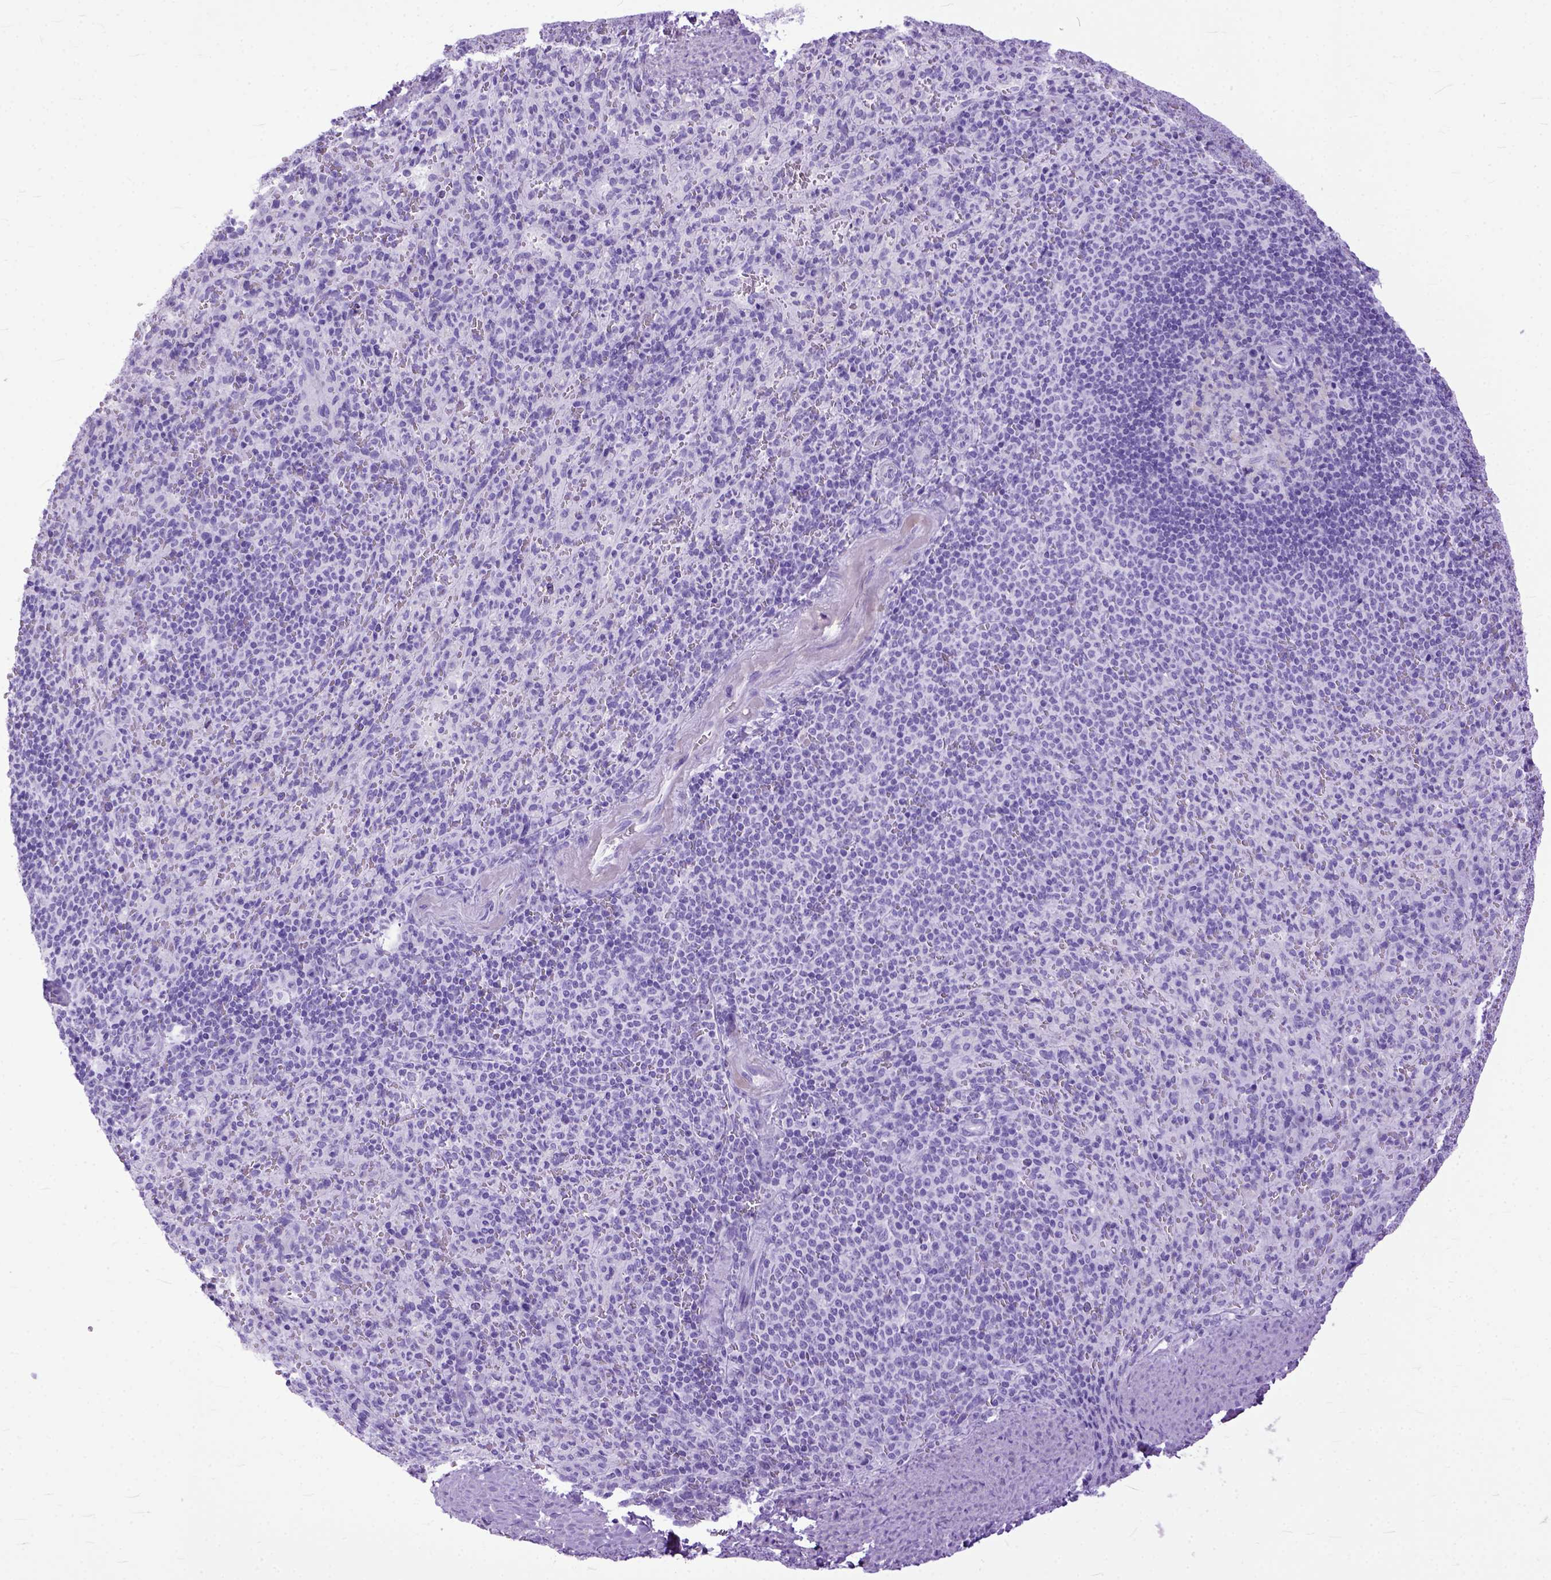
{"staining": {"intensity": "negative", "quantity": "none", "location": "none"}, "tissue": "spleen", "cell_type": "Cells in red pulp", "image_type": "normal", "snomed": [{"axis": "morphology", "description": "Normal tissue, NOS"}, {"axis": "topography", "description": "Spleen"}], "caption": "The photomicrograph shows no significant expression in cells in red pulp of spleen. Nuclei are stained in blue.", "gene": "GNGT1", "patient": {"sex": "male", "age": 57}}